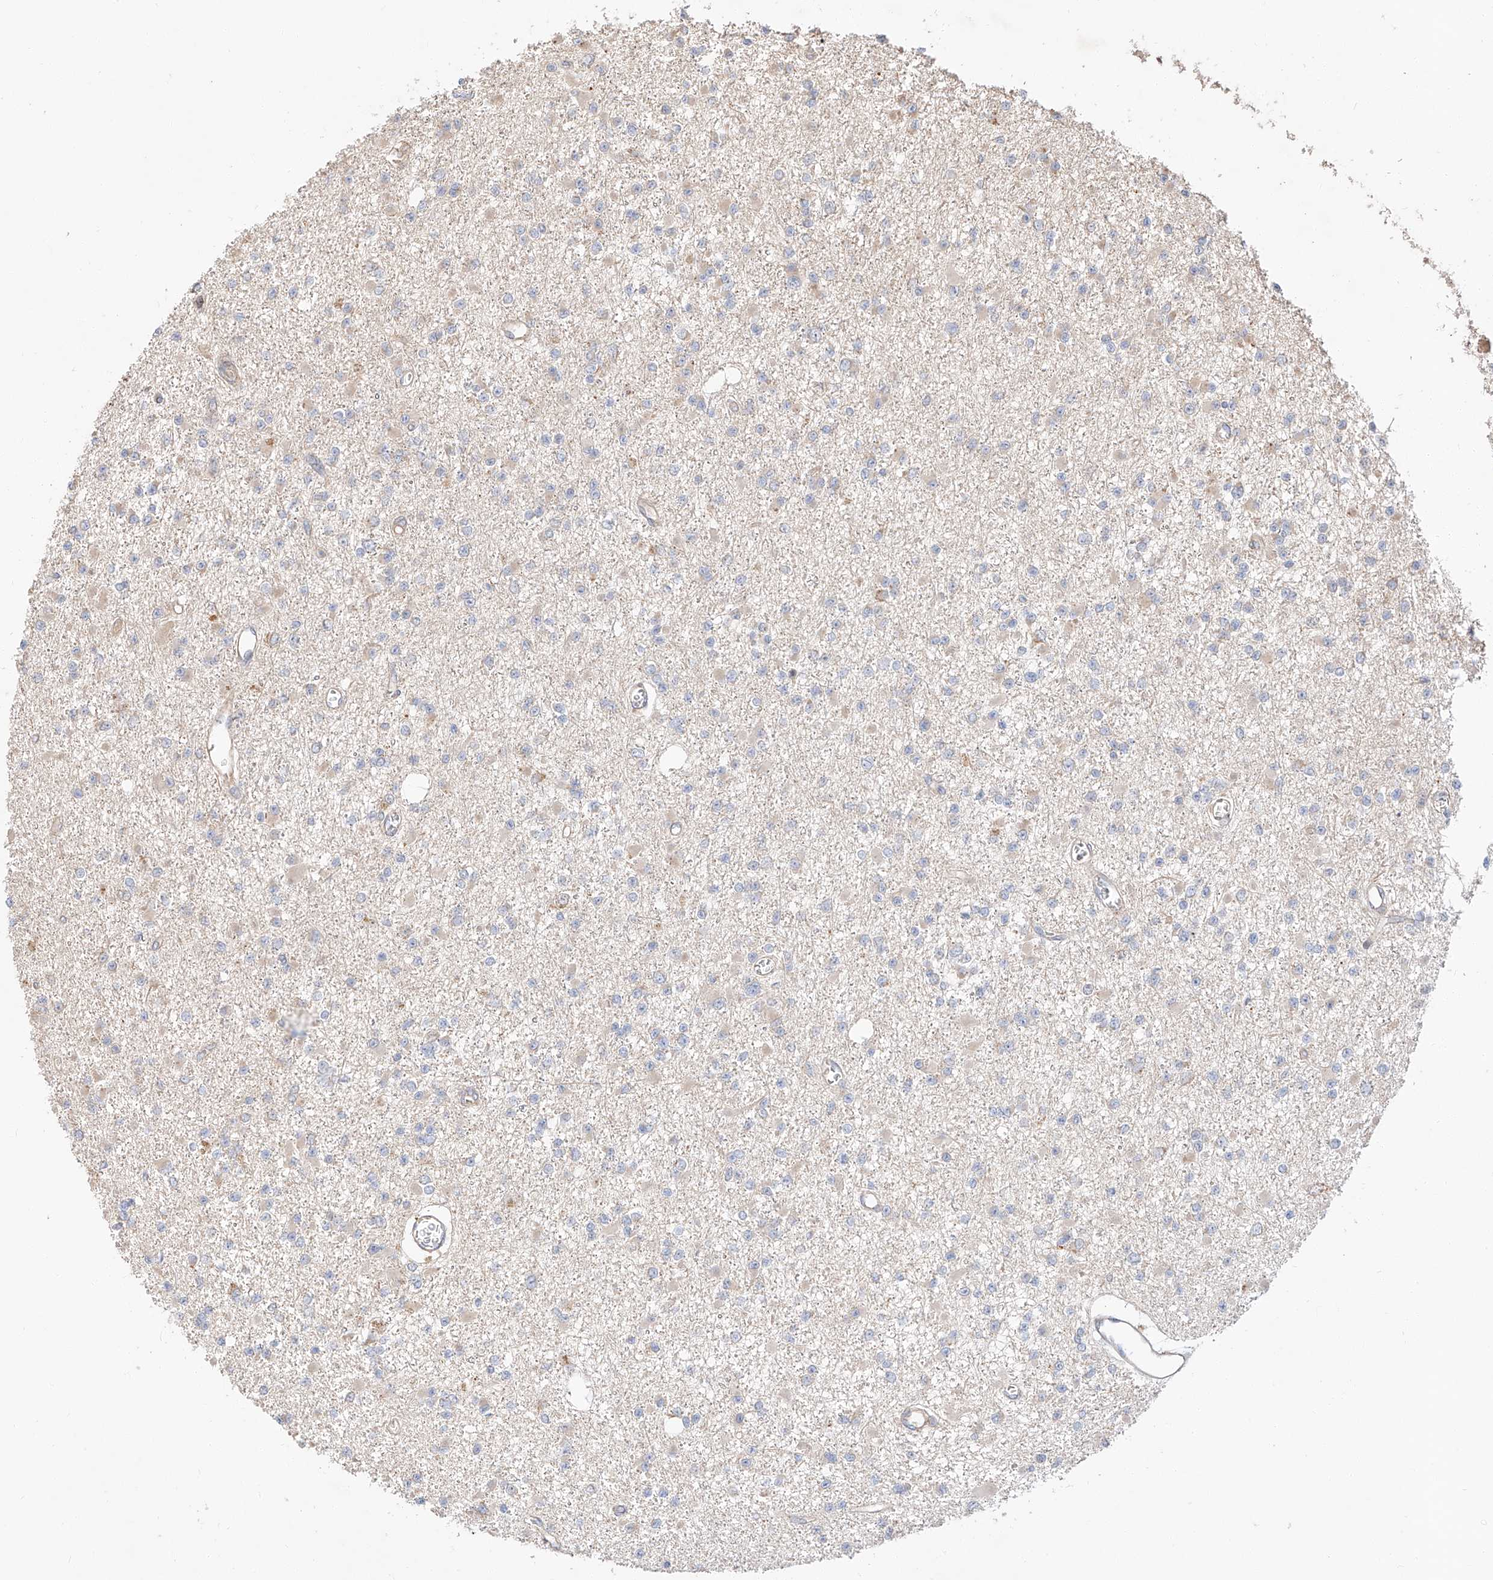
{"staining": {"intensity": "negative", "quantity": "none", "location": "none"}, "tissue": "glioma", "cell_type": "Tumor cells", "image_type": "cancer", "snomed": [{"axis": "morphology", "description": "Glioma, malignant, Low grade"}, {"axis": "topography", "description": "Brain"}], "caption": "An image of human glioma is negative for staining in tumor cells.", "gene": "DIRAS3", "patient": {"sex": "female", "age": 22}}